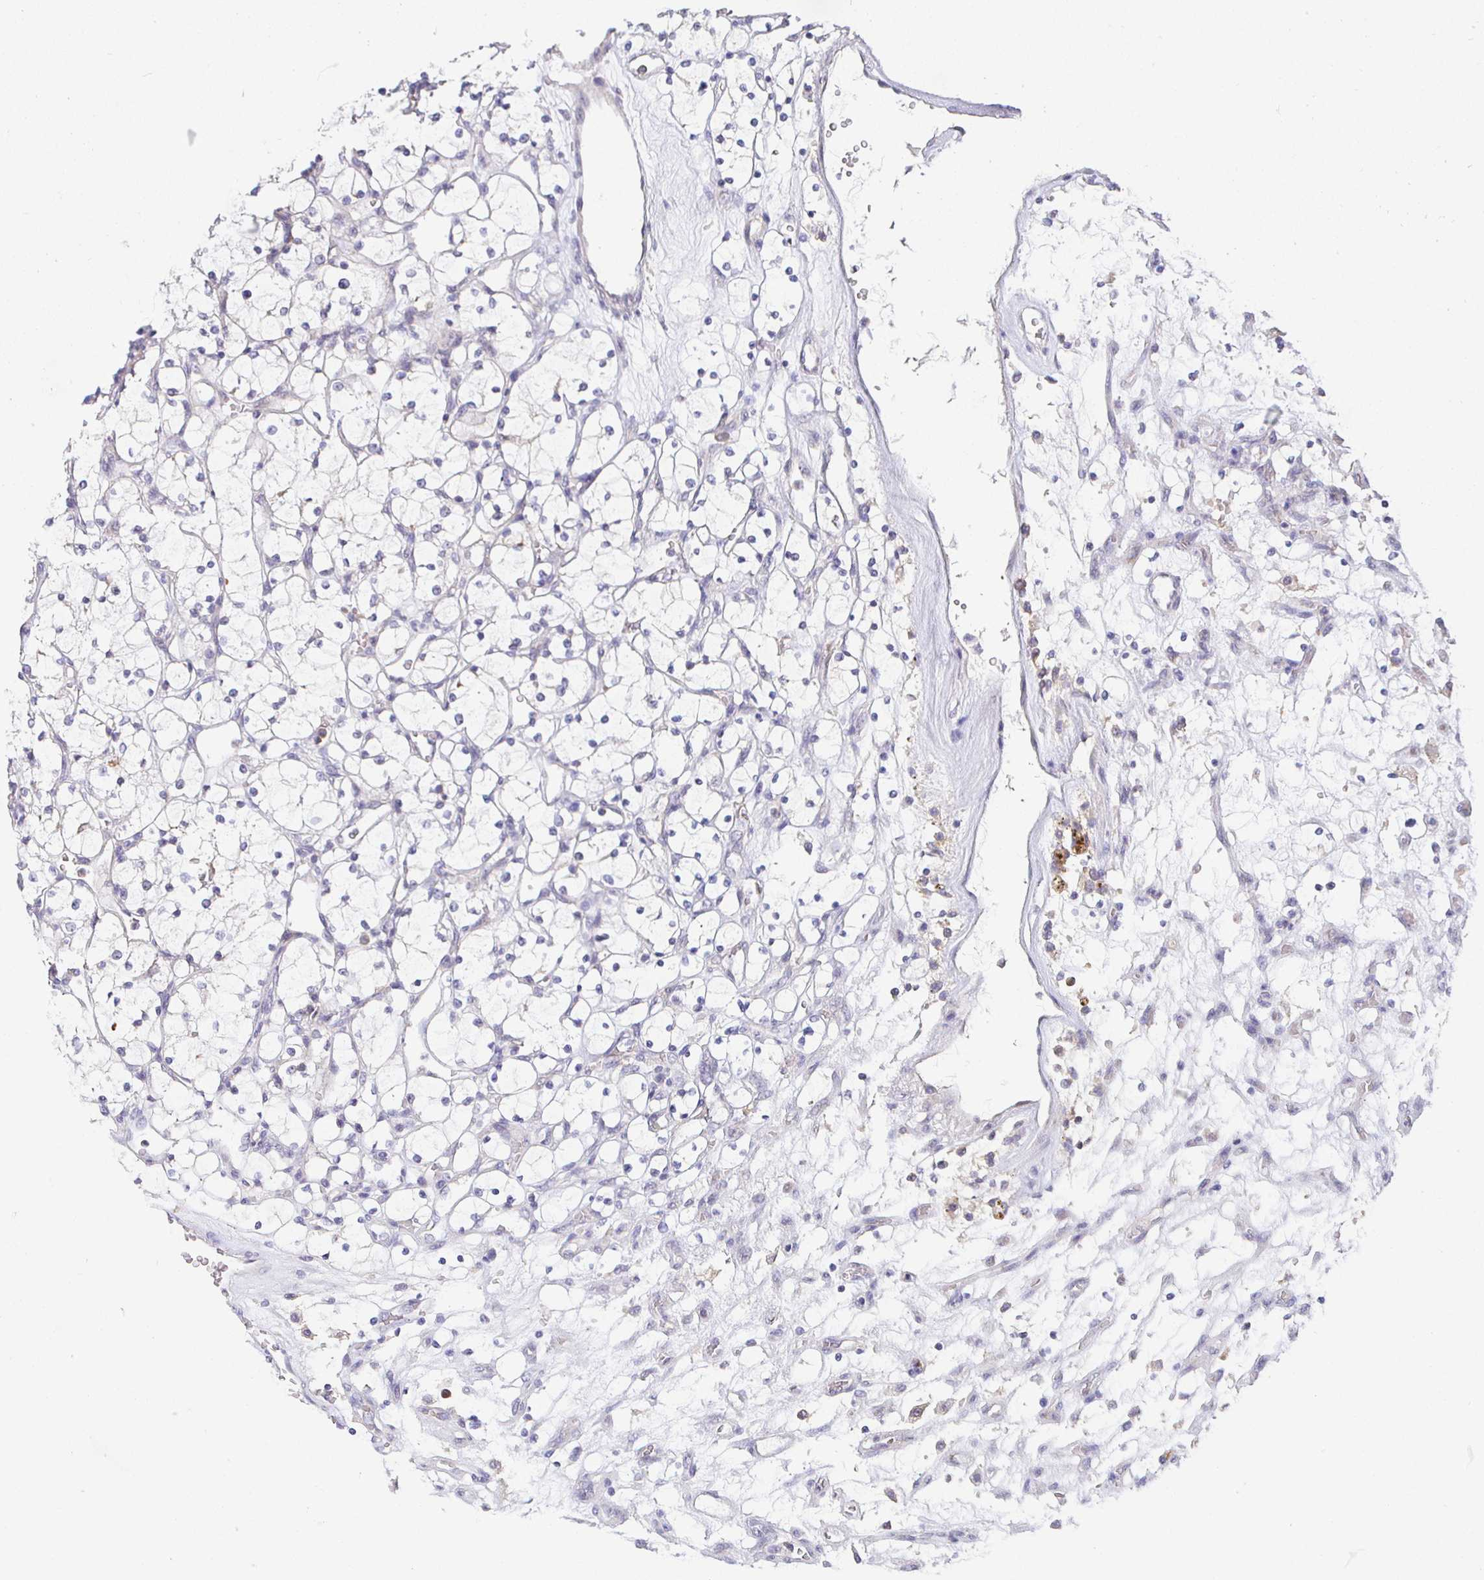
{"staining": {"intensity": "negative", "quantity": "none", "location": "none"}, "tissue": "renal cancer", "cell_type": "Tumor cells", "image_type": "cancer", "snomed": [{"axis": "morphology", "description": "Adenocarcinoma, NOS"}, {"axis": "topography", "description": "Kidney"}], "caption": "This is an IHC image of human renal cancer (adenocarcinoma). There is no positivity in tumor cells.", "gene": "SIRPA", "patient": {"sex": "female", "age": 69}}